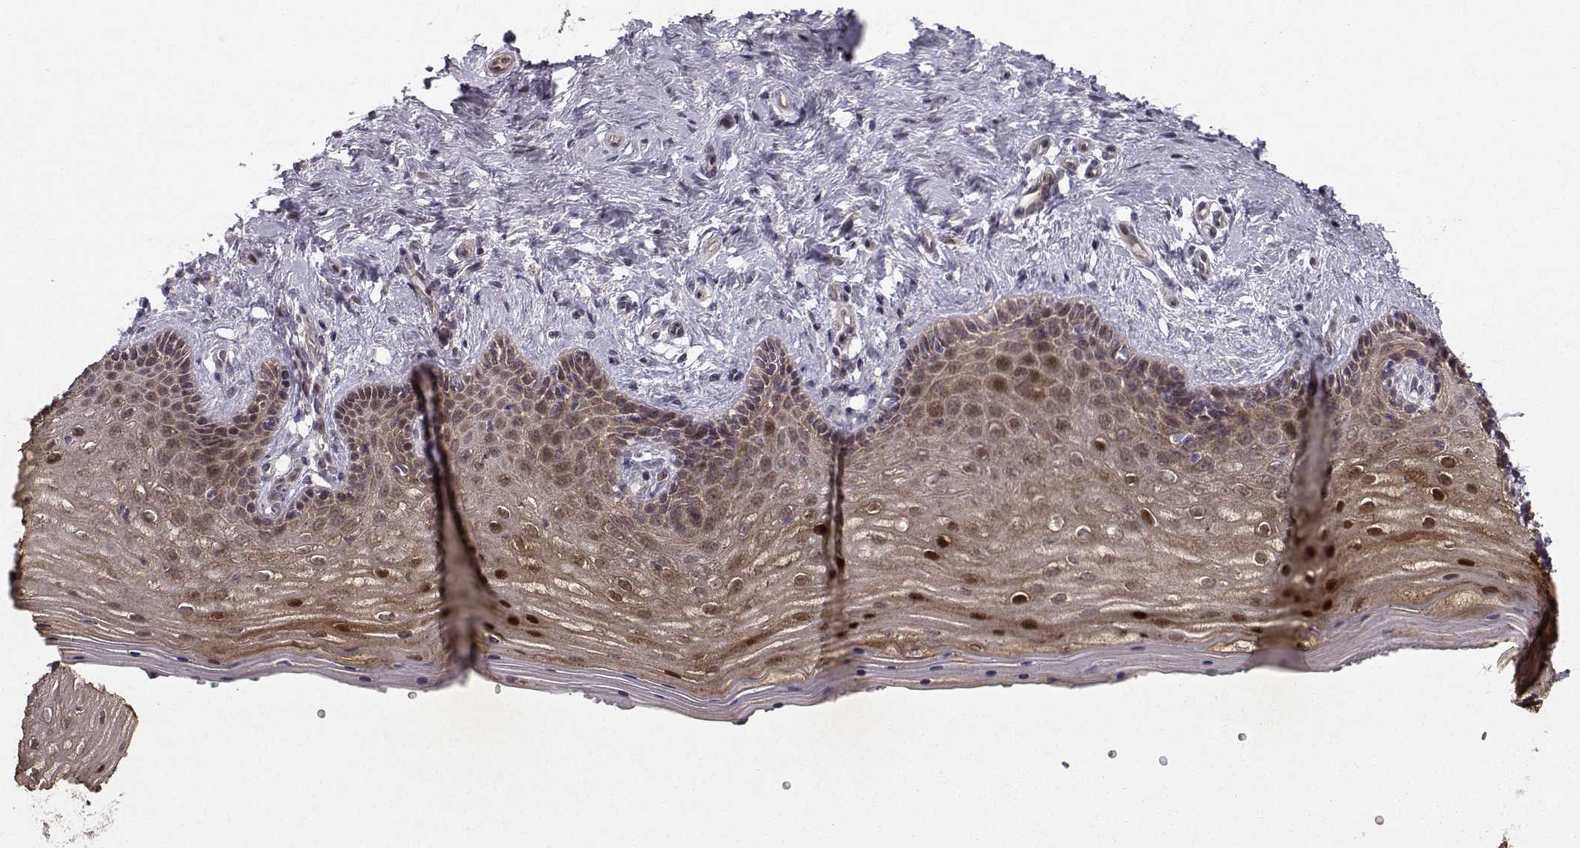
{"staining": {"intensity": "moderate", "quantity": ">75%", "location": "cytoplasmic/membranous"}, "tissue": "vagina", "cell_type": "Squamous epithelial cells", "image_type": "normal", "snomed": [{"axis": "morphology", "description": "Normal tissue, NOS"}, {"axis": "topography", "description": "Vagina"}], "caption": "This image shows IHC staining of normal human vagina, with medium moderate cytoplasmic/membranous positivity in approximately >75% of squamous epithelial cells.", "gene": "APC", "patient": {"sex": "female", "age": 45}}